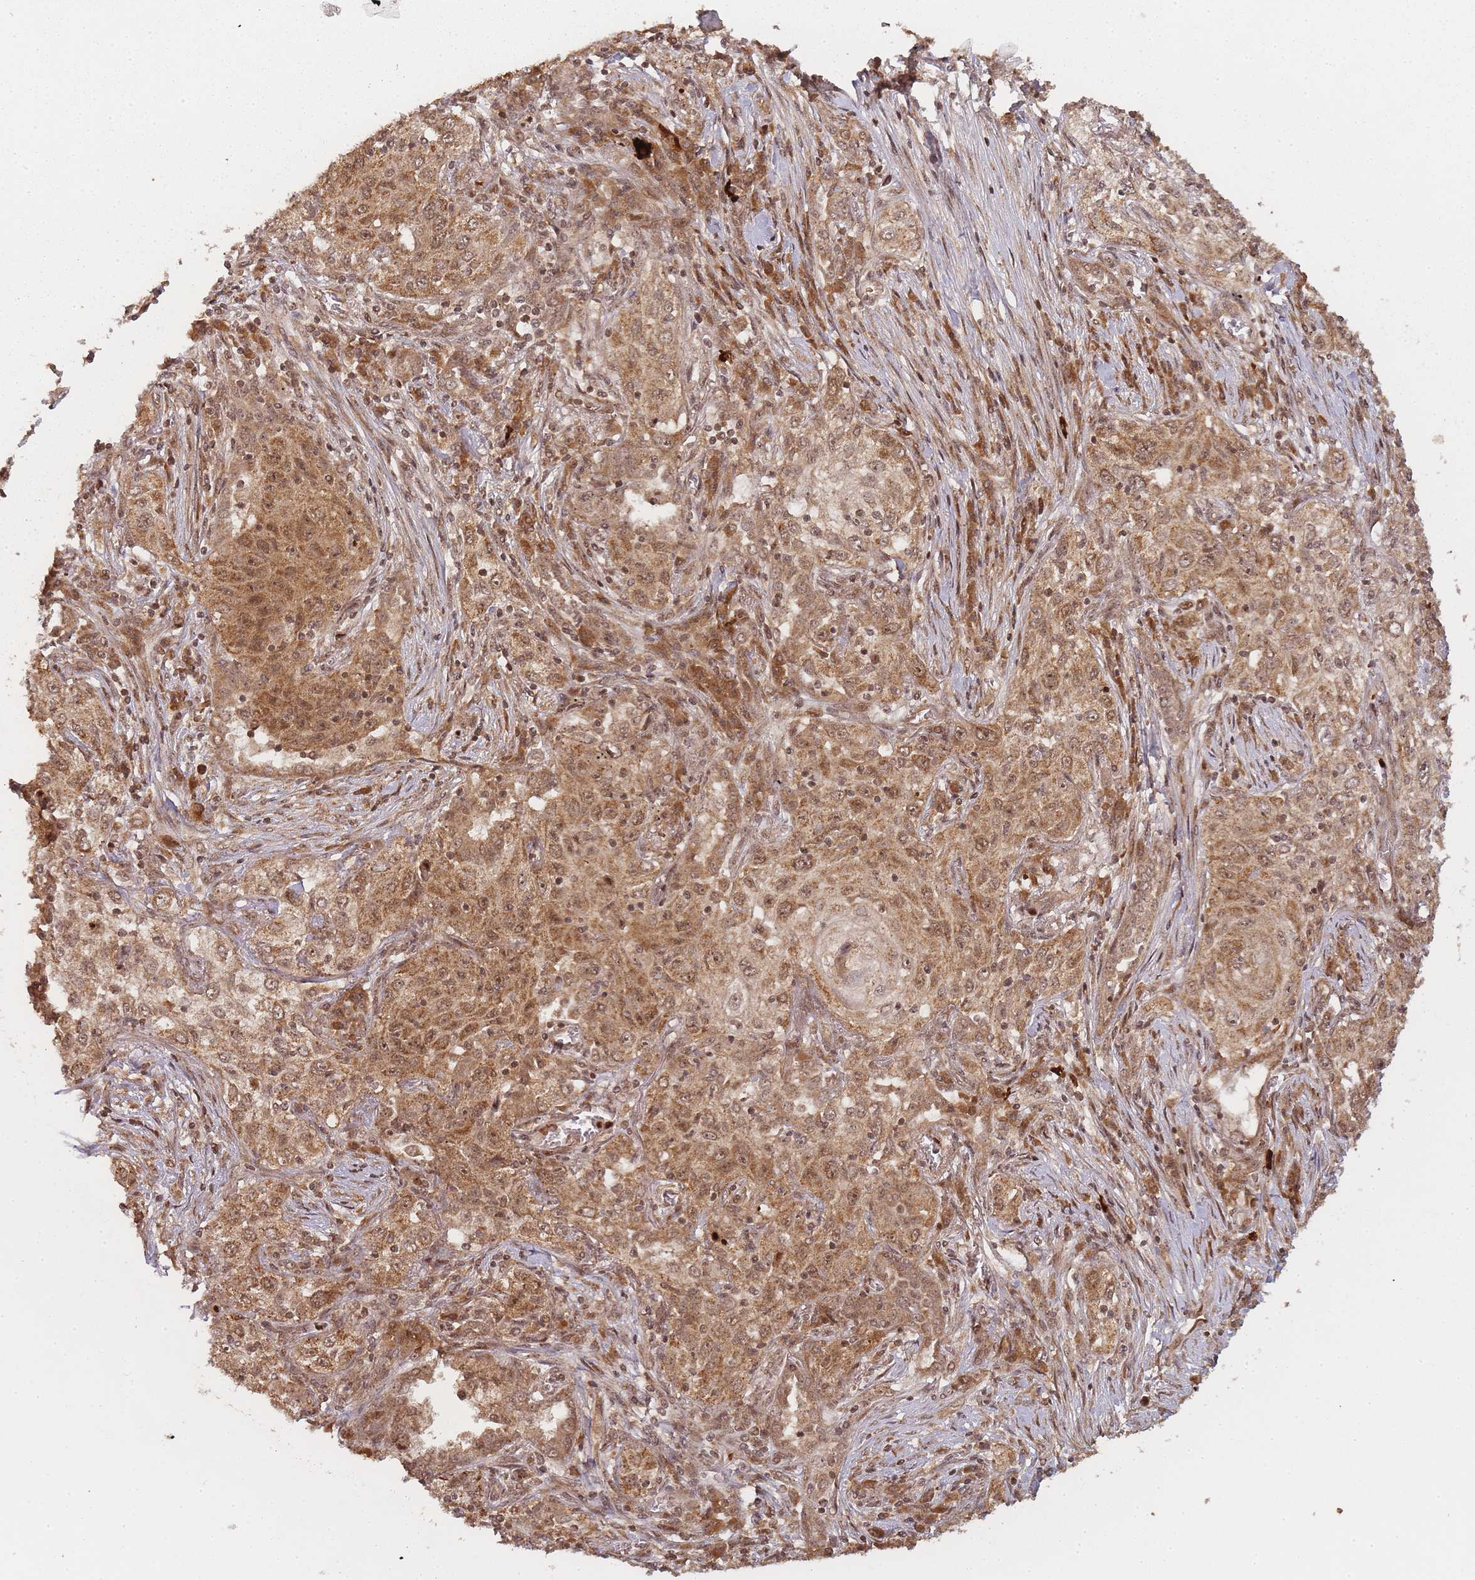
{"staining": {"intensity": "moderate", "quantity": ">75%", "location": "cytoplasmic/membranous,nuclear"}, "tissue": "lung cancer", "cell_type": "Tumor cells", "image_type": "cancer", "snomed": [{"axis": "morphology", "description": "Squamous cell carcinoma, NOS"}, {"axis": "topography", "description": "Lung"}], "caption": "Lung cancer (squamous cell carcinoma) stained with IHC shows moderate cytoplasmic/membranous and nuclear expression in approximately >75% of tumor cells.", "gene": "ZNF497", "patient": {"sex": "female", "age": 69}}